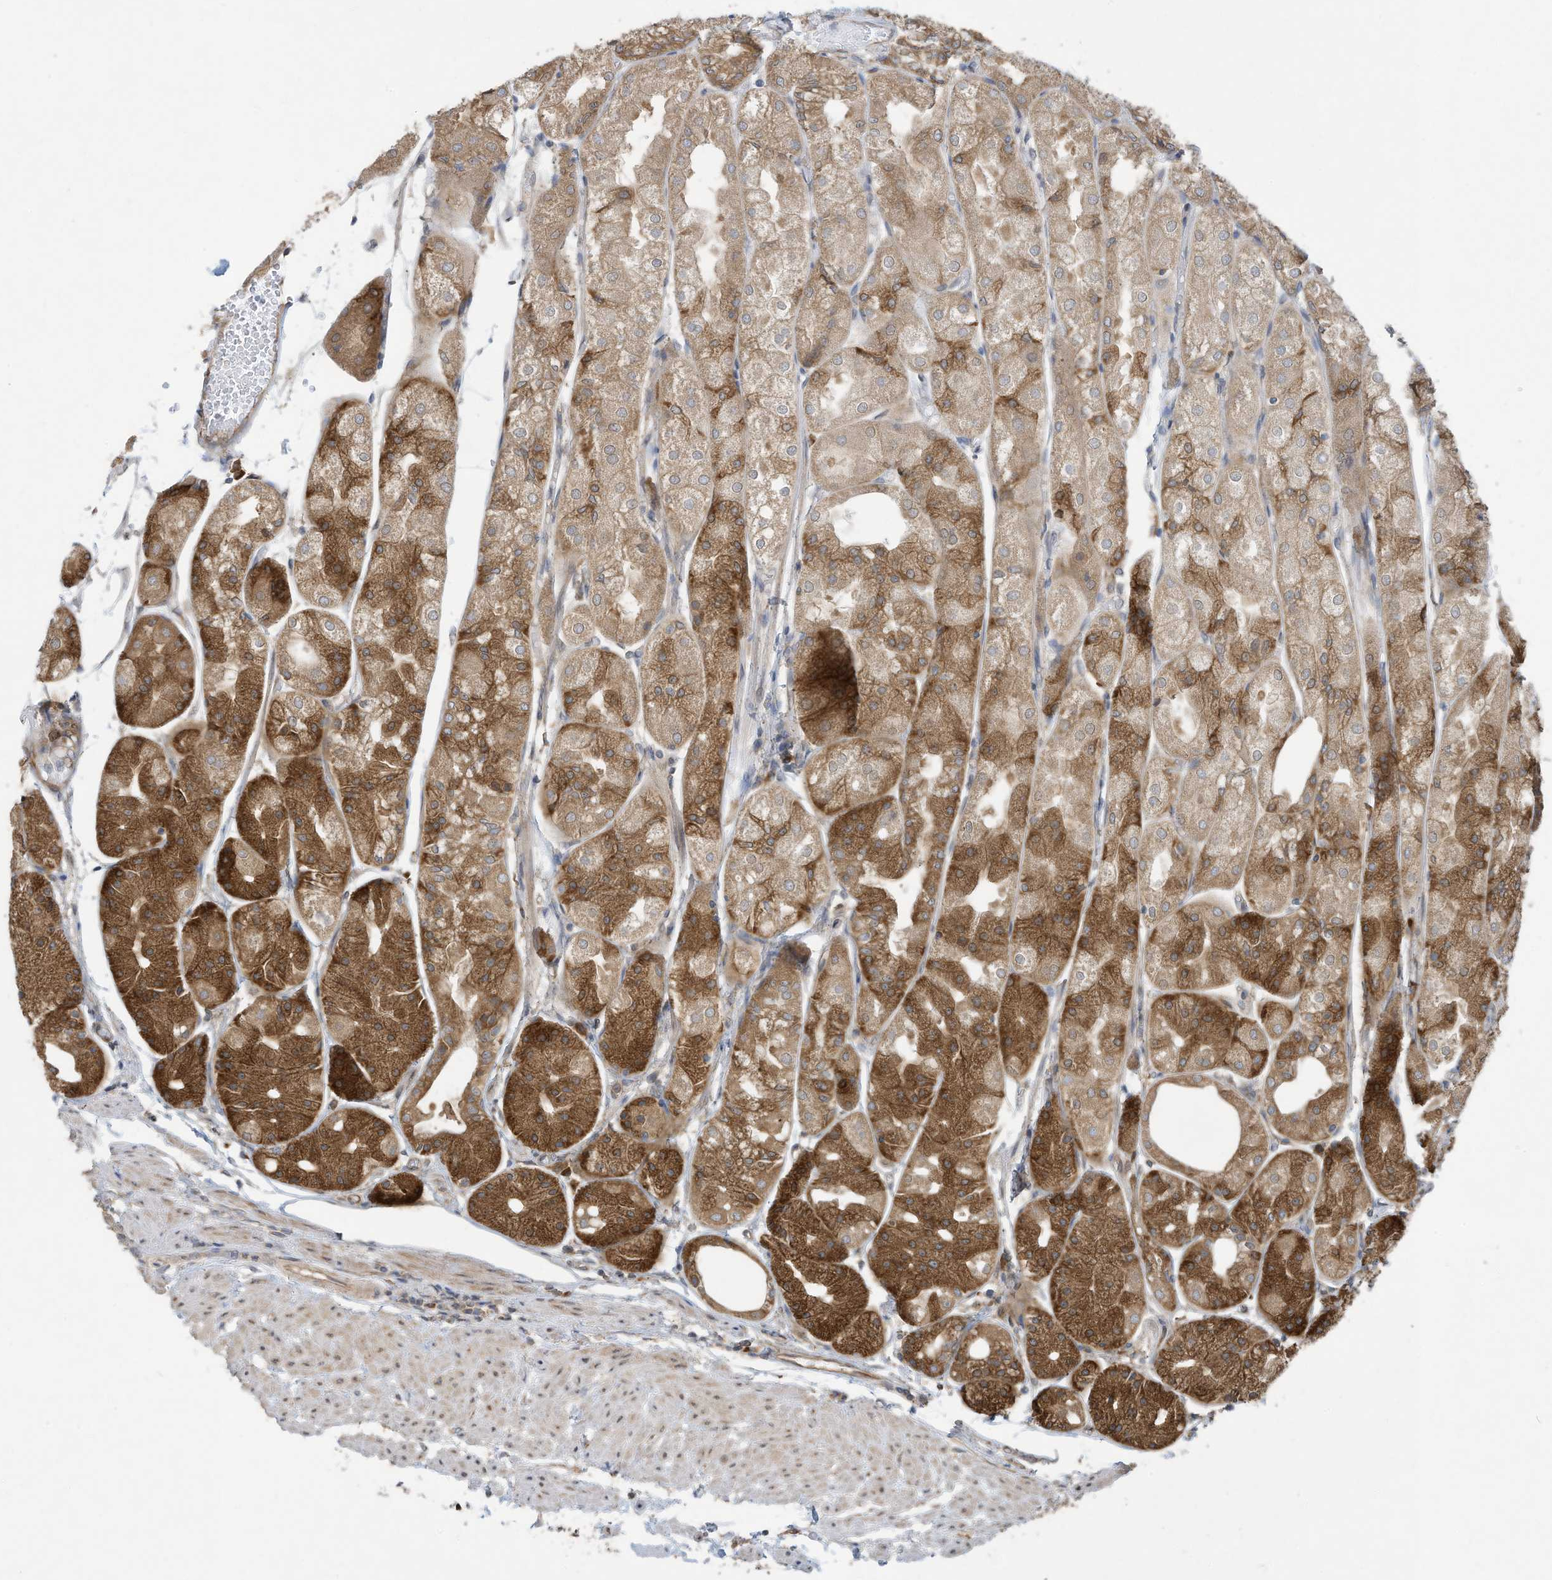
{"staining": {"intensity": "strong", "quantity": "25%-75%", "location": "cytoplasmic/membranous"}, "tissue": "stomach", "cell_type": "Glandular cells", "image_type": "normal", "snomed": [{"axis": "morphology", "description": "Normal tissue, NOS"}, {"axis": "topography", "description": "Stomach, upper"}], "caption": "Immunohistochemistry (IHC) photomicrograph of normal stomach stained for a protein (brown), which shows high levels of strong cytoplasmic/membranous expression in approximately 25%-75% of glandular cells.", "gene": "USE1", "patient": {"sex": "male", "age": 72}}